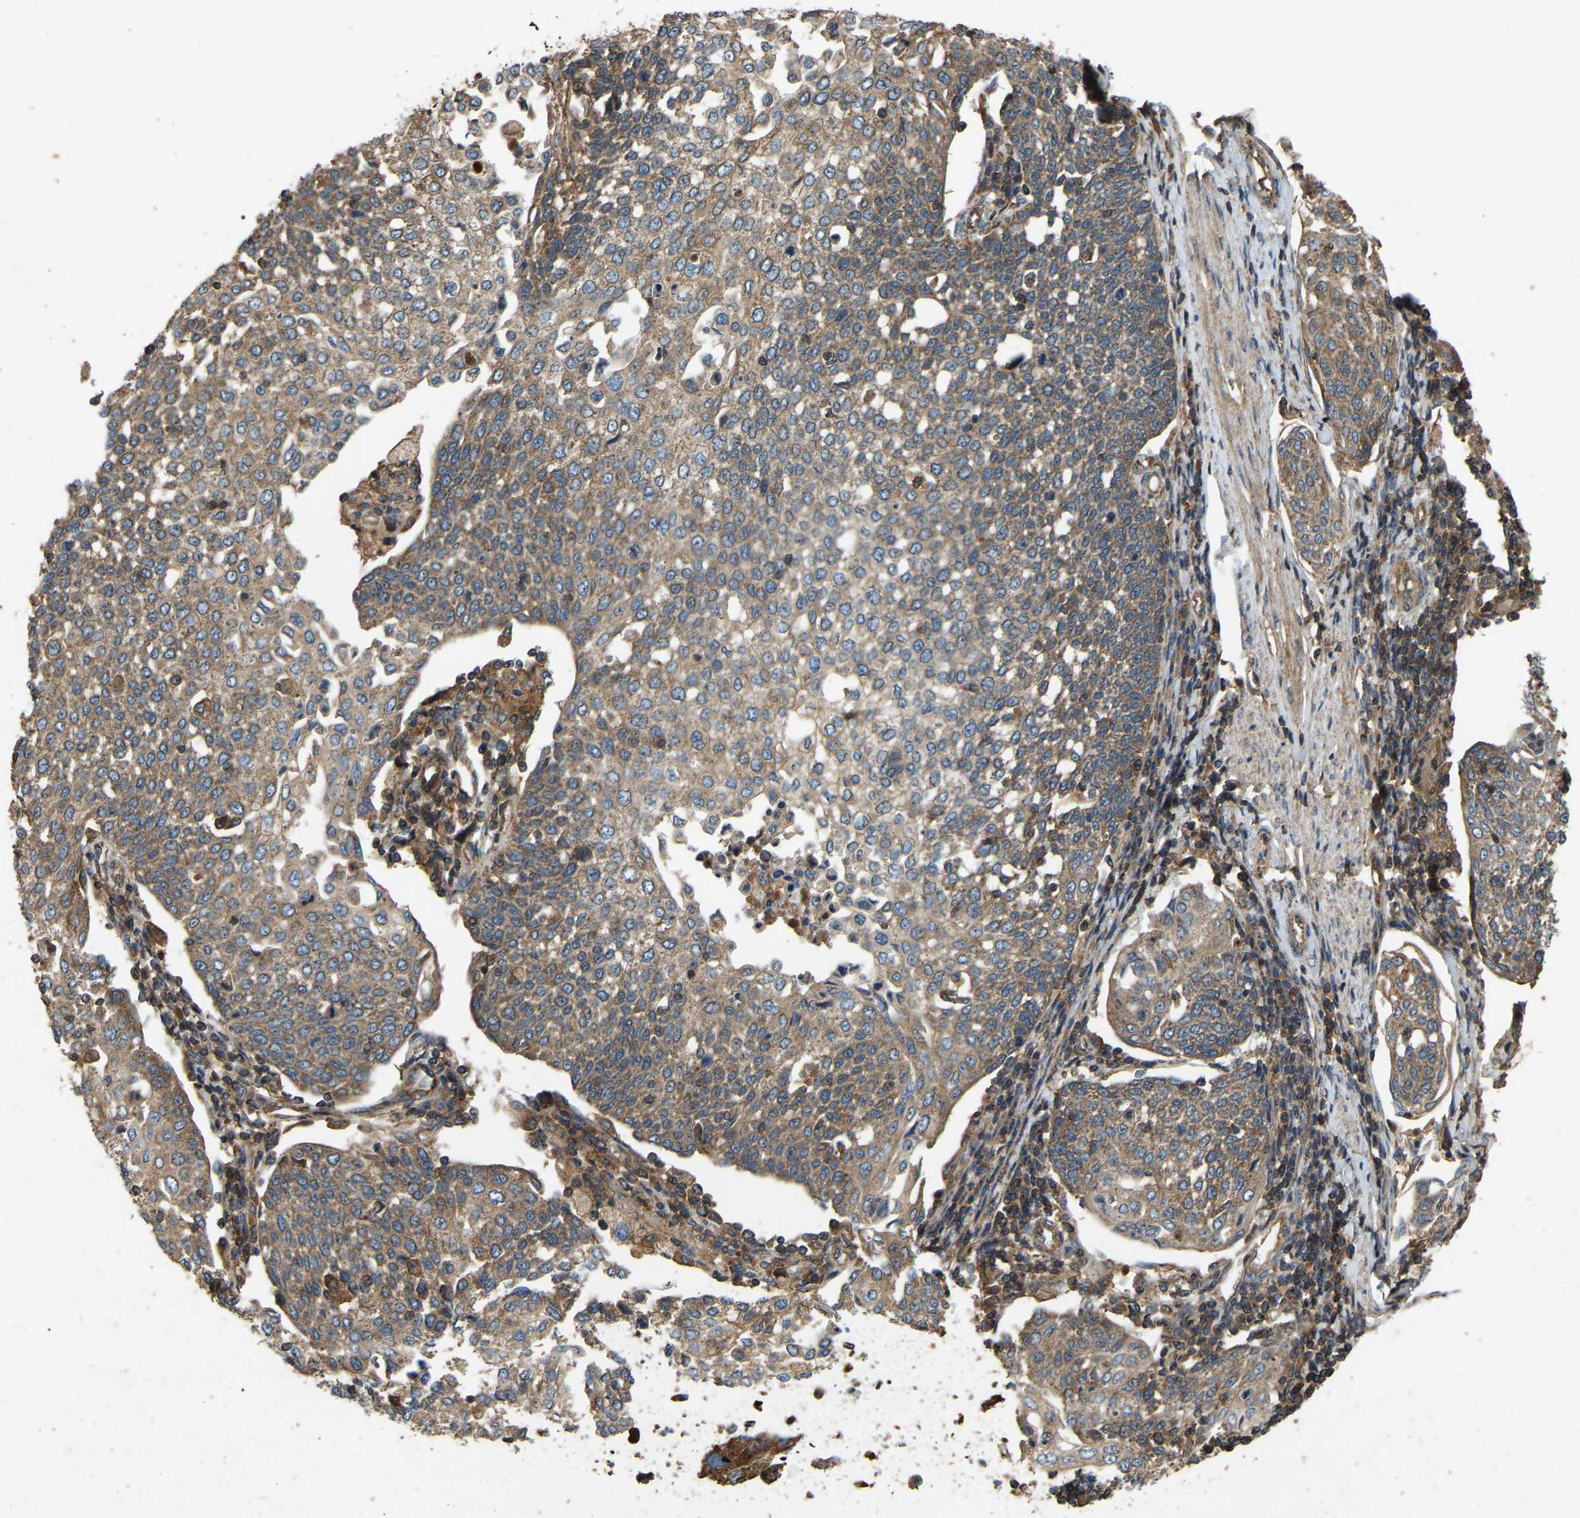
{"staining": {"intensity": "moderate", "quantity": ">75%", "location": "cytoplasmic/membranous"}, "tissue": "cervical cancer", "cell_type": "Tumor cells", "image_type": "cancer", "snomed": [{"axis": "morphology", "description": "Squamous cell carcinoma, NOS"}, {"axis": "topography", "description": "Cervix"}], "caption": "Immunohistochemistry (IHC) image of squamous cell carcinoma (cervical) stained for a protein (brown), which demonstrates medium levels of moderate cytoplasmic/membranous staining in about >75% of tumor cells.", "gene": "SAMD9L", "patient": {"sex": "female", "age": 34}}